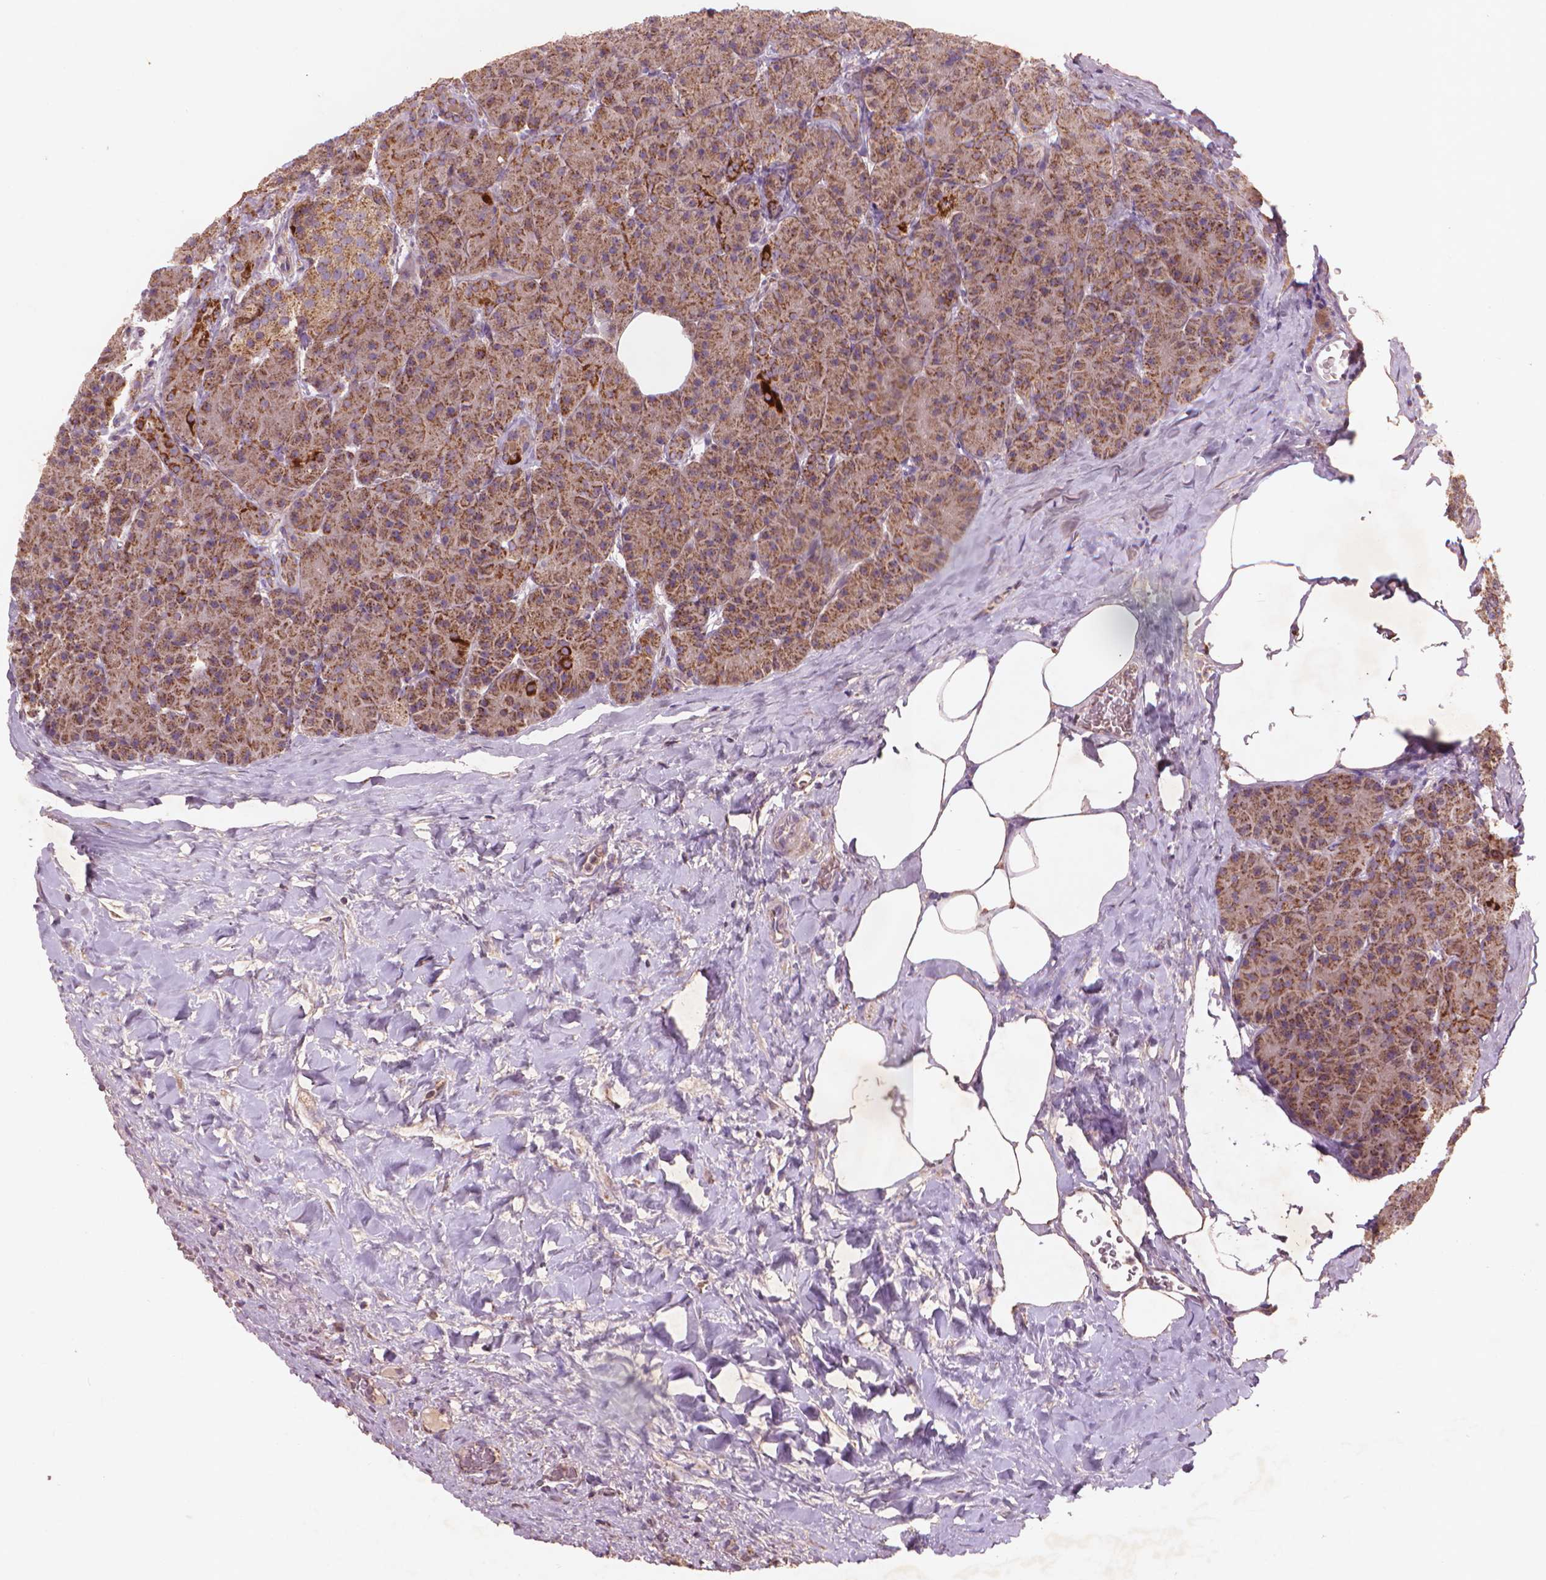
{"staining": {"intensity": "moderate", "quantity": ">75%", "location": "cytoplasmic/membranous"}, "tissue": "pancreas", "cell_type": "Exocrine glandular cells", "image_type": "normal", "snomed": [{"axis": "morphology", "description": "Normal tissue, NOS"}, {"axis": "topography", "description": "Pancreas"}], "caption": "Exocrine glandular cells show medium levels of moderate cytoplasmic/membranous staining in approximately >75% of cells in benign pancreas. (Stains: DAB (3,3'-diaminobenzidine) in brown, nuclei in blue, Microscopy: brightfield microscopy at high magnification).", "gene": "NLRX1", "patient": {"sex": "male", "age": 57}}